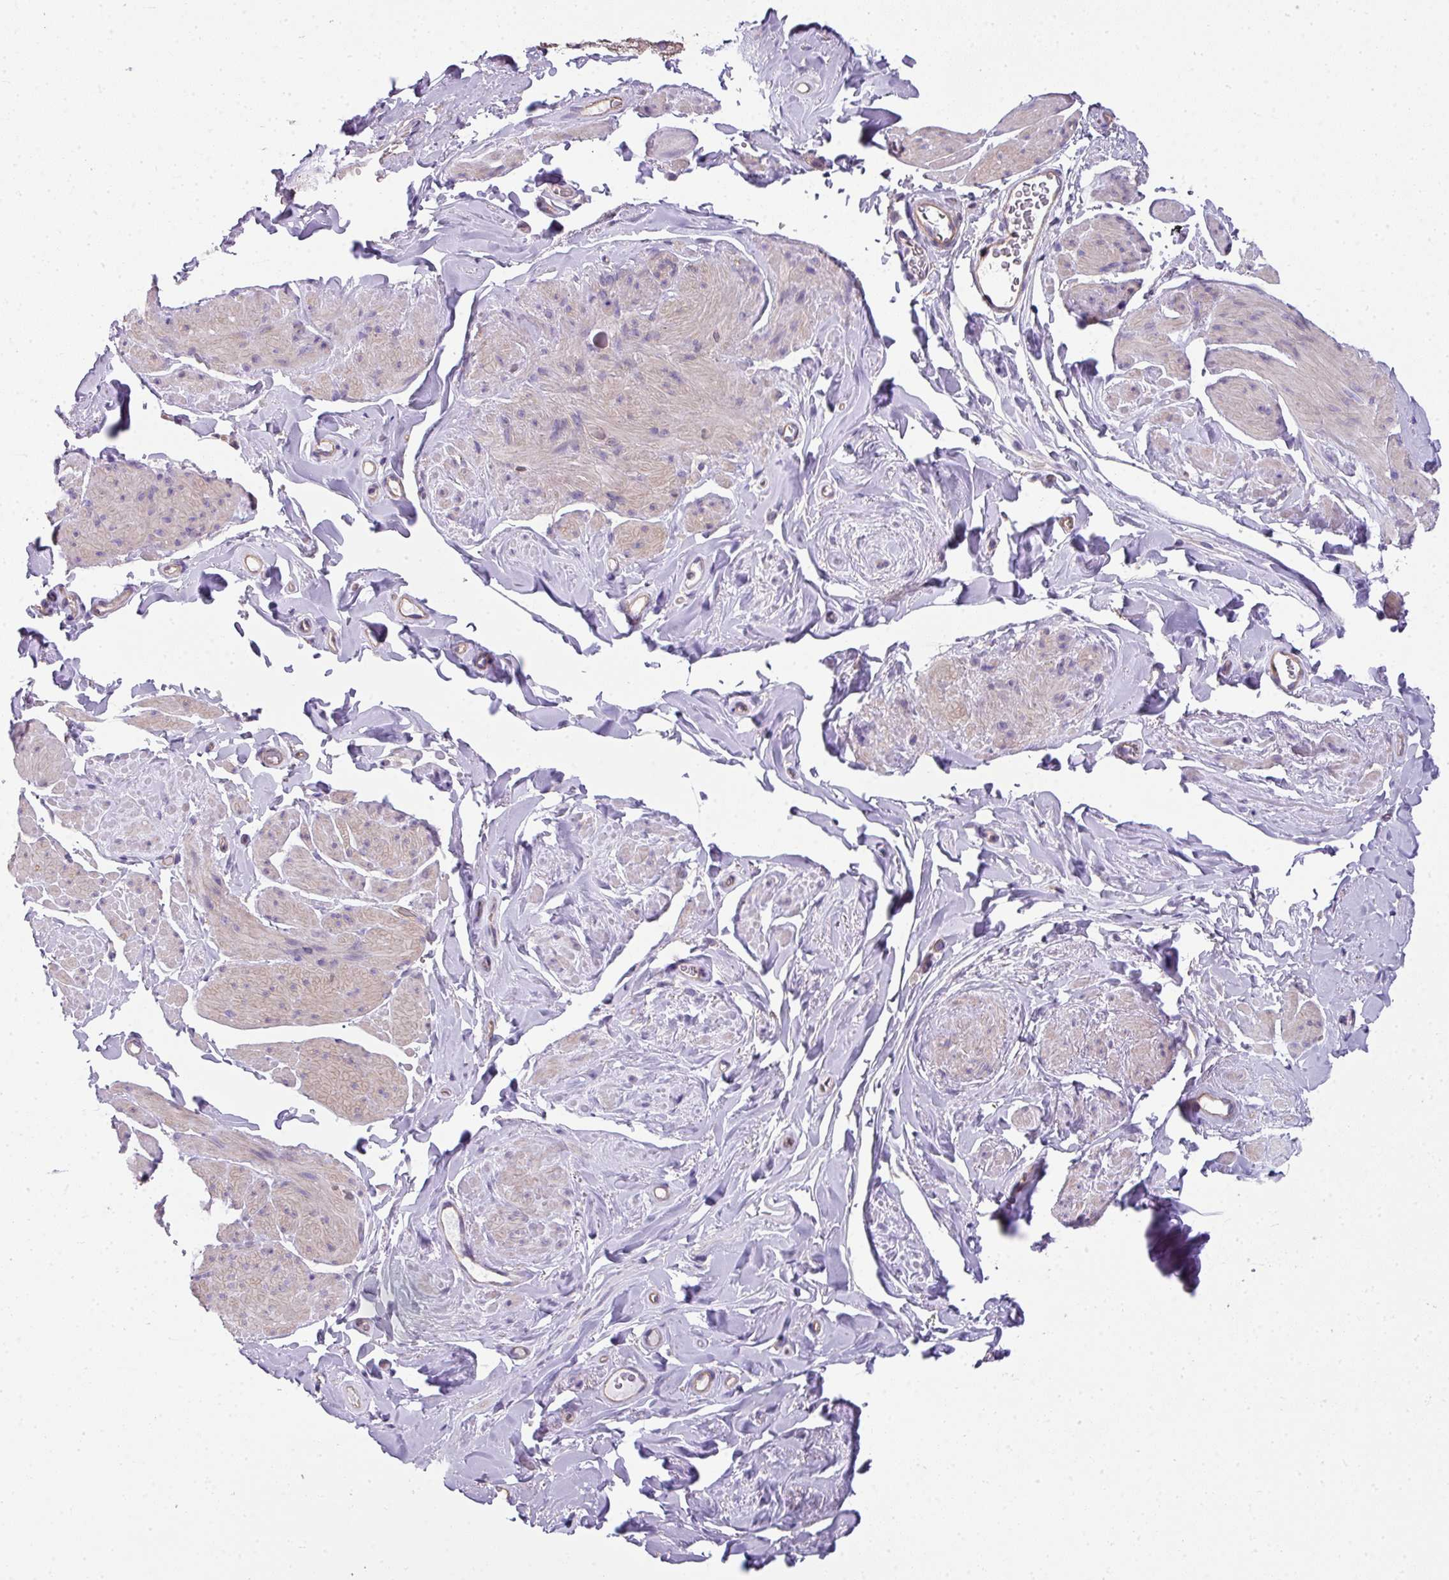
{"staining": {"intensity": "weak", "quantity": "<25%", "location": "cytoplasmic/membranous"}, "tissue": "smooth muscle", "cell_type": "Smooth muscle cells", "image_type": "normal", "snomed": [{"axis": "morphology", "description": "Normal tissue, NOS"}, {"axis": "topography", "description": "Smooth muscle"}, {"axis": "topography", "description": "Peripheral nerve tissue"}], "caption": "Smooth muscle was stained to show a protein in brown. There is no significant positivity in smooth muscle cells. The staining is performed using DAB brown chromogen with nuclei counter-stained in using hematoxylin.", "gene": "PALS2", "patient": {"sex": "male", "age": 69}}